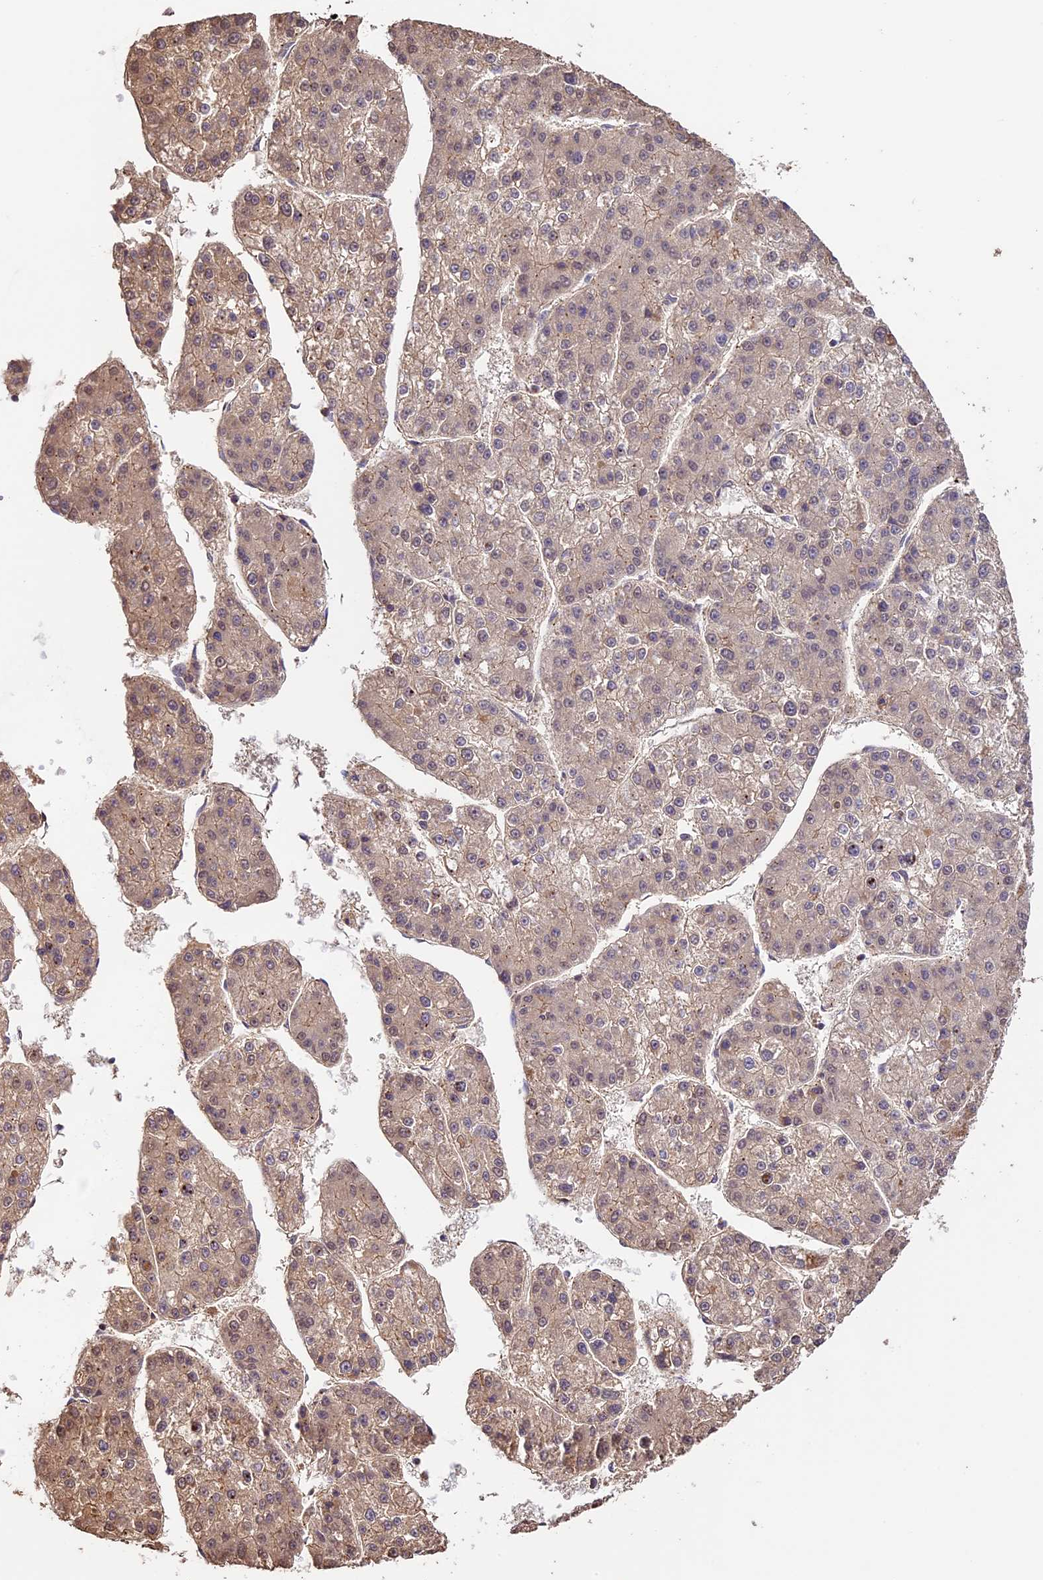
{"staining": {"intensity": "moderate", "quantity": "25%-75%", "location": "cytoplasmic/membranous,nuclear"}, "tissue": "liver cancer", "cell_type": "Tumor cells", "image_type": "cancer", "snomed": [{"axis": "morphology", "description": "Carcinoma, Hepatocellular, NOS"}, {"axis": "topography", "description": "Liver"}], "caption": "Immunohistochemistry of human liver hepatocellular carcinoma displays medium levels of moderate cytoplasmic/membranous and nuclear staining in approximately 25%-75% of tumor cells.", "gene": "BCAS4", "patient": {"sex": "female", "age": 73}}